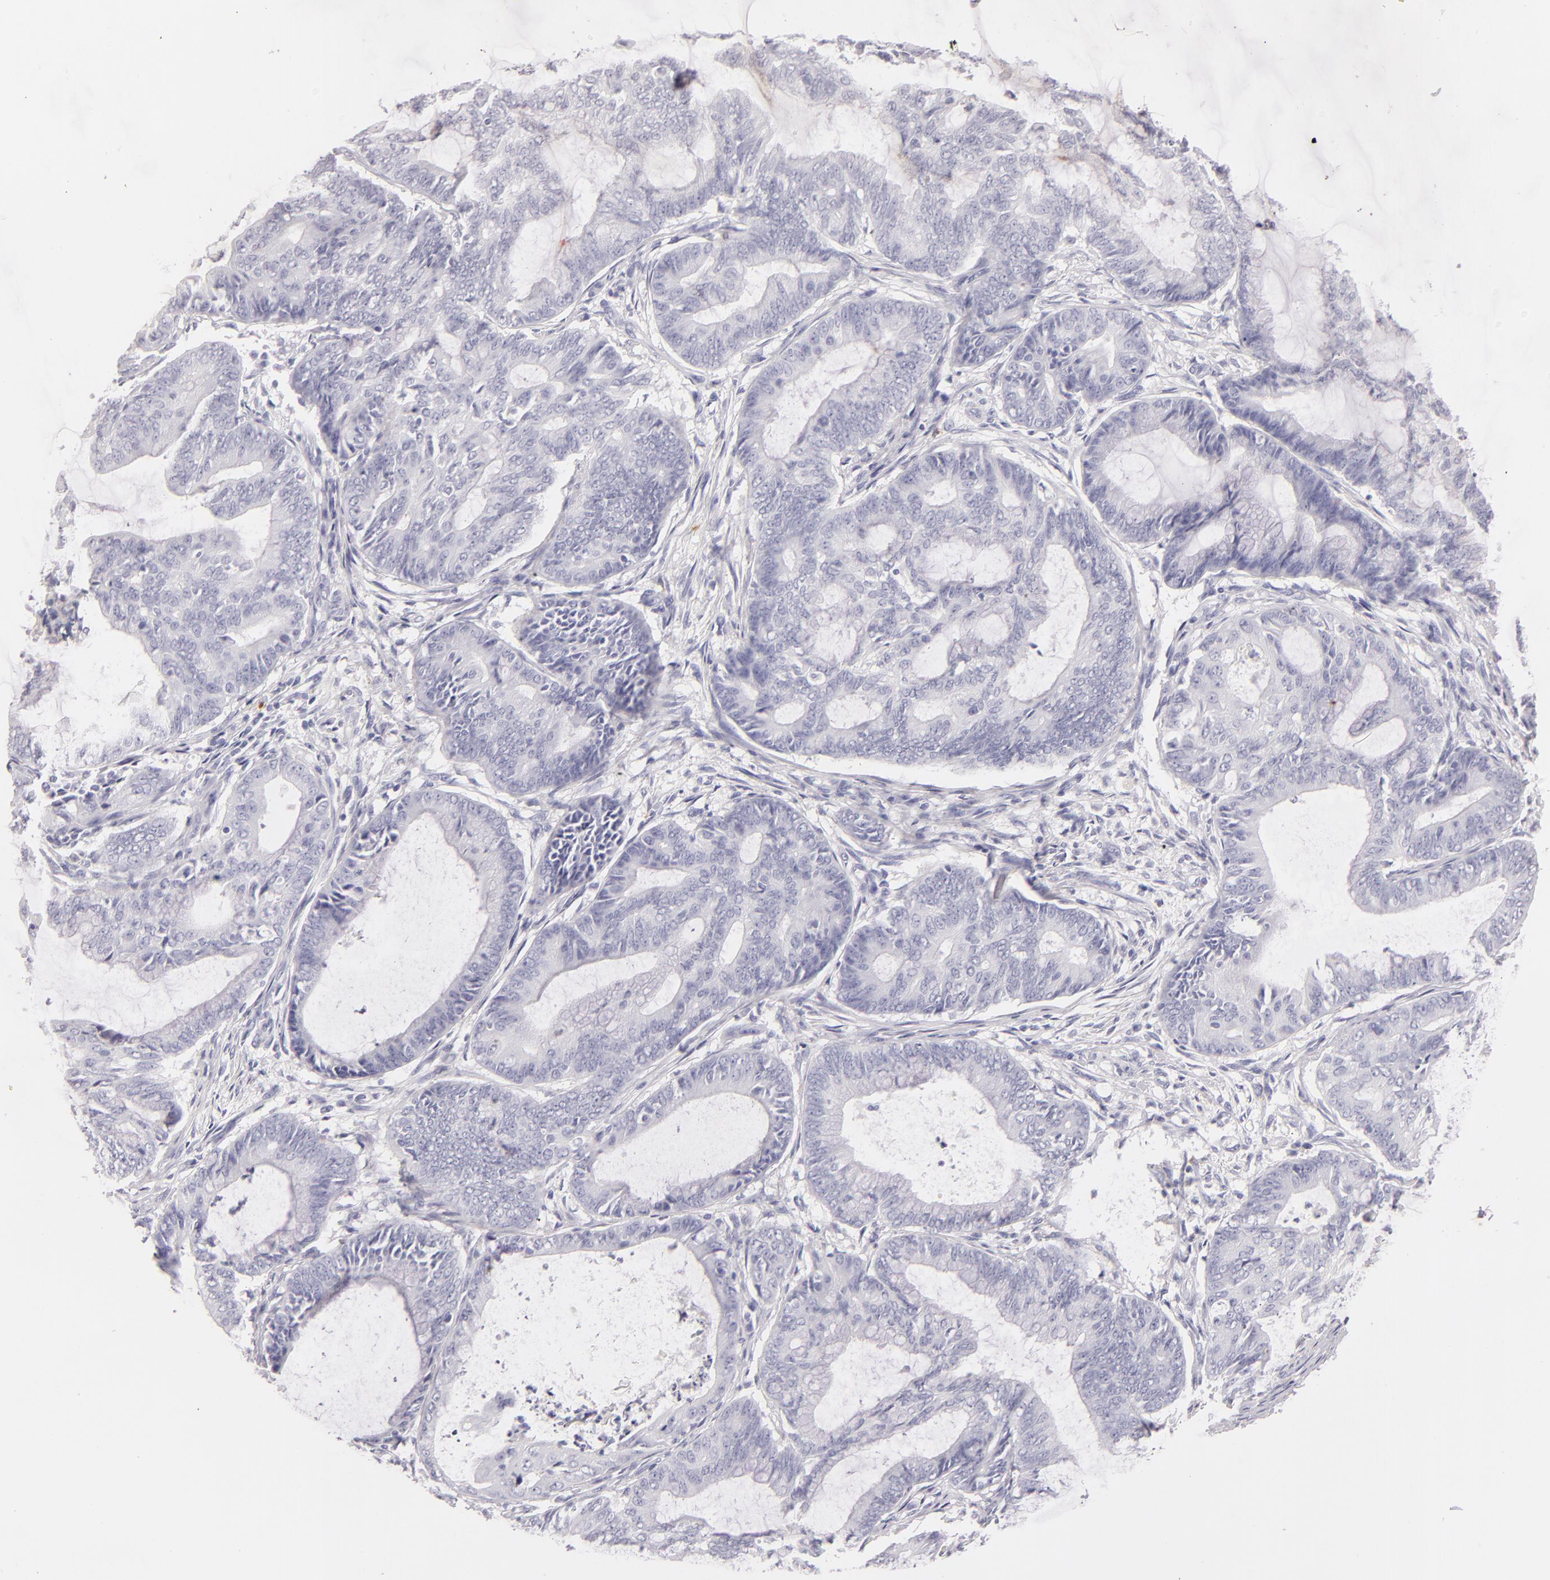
{"staining": {"intensity": "negative", "quantity": "none", "location": "none"}, "tissue": "endometrial cancer", "cell_type": "Tumor cells", "image_type": "cancer", "snomed": [{"axis": "morphology", "description": "Adenocarcinoma, NOS"}, {"axis": "topography", "description": "Endometrium"}], "caption": "Photomicrograph shows no significant protein staining in tumor cells of endometrial adenocarcinoma. Nuclei are stained in blue.", "gene": "TPSD1", "patient": {"sex": "female", "age": 63}}